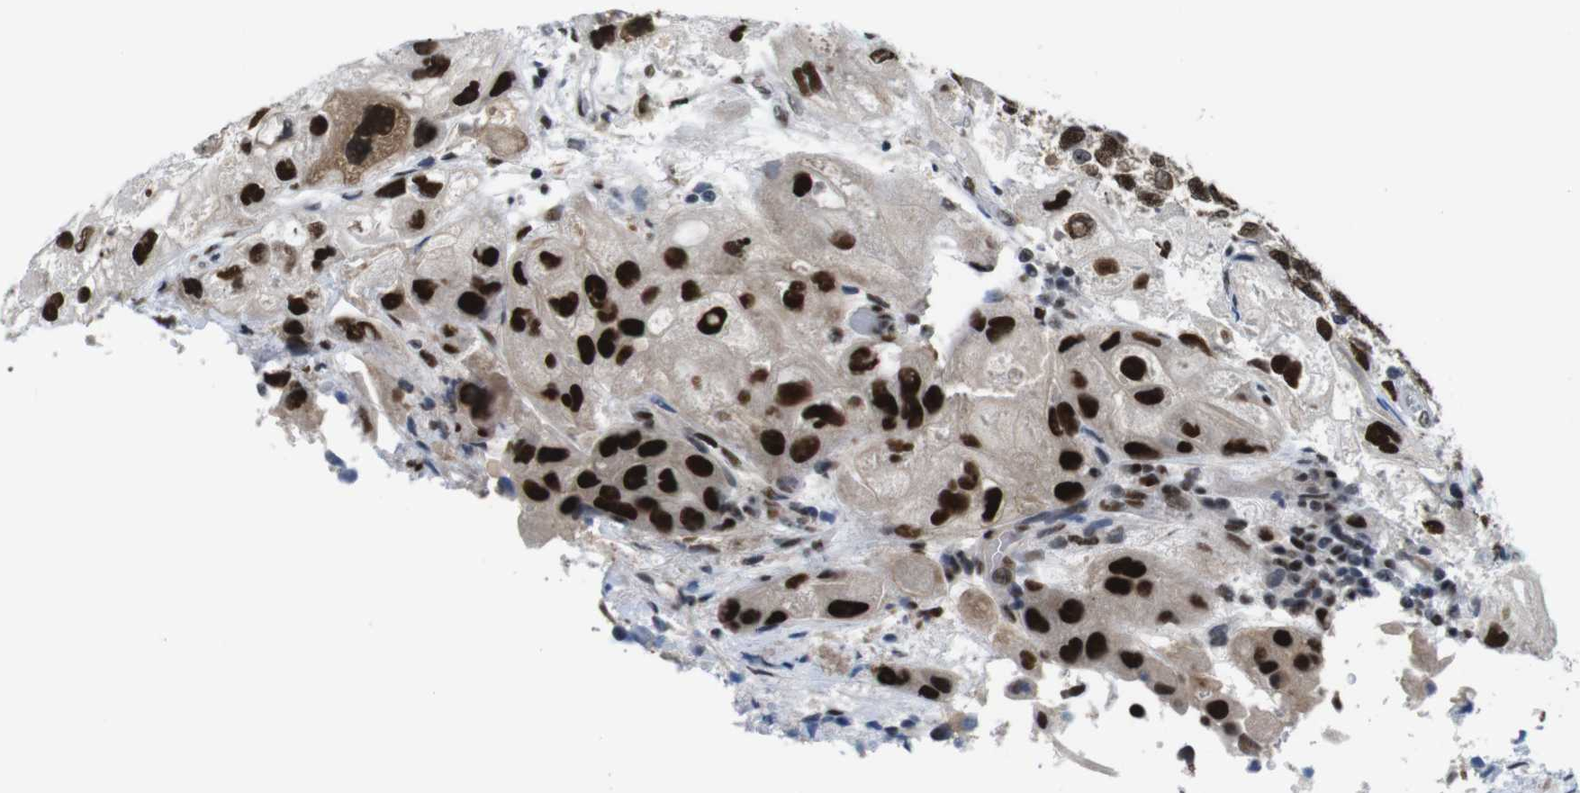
{"staining": {"intensity": "strong", "quantity": ">75%", "location": "nuclear"}, "tissue": "urothelial cancer", "cell_type": "Tumor cells", "image_type": "cancer", "snomed": [{"axis": "morphology", "description": "Urothelial carcinoma, High grade"}, {"axis": "topography", "description": "Urinary bladder"}], "caption": "Brown immunohistochemical staining in high-grade urothelial carcinoma demonstrates strong nuclear positivity in about >75% of tumor cells. (IHC, brightfield microscopy, high magnification).", "gene": "PSME3", "patient": {"sex": "female", "age": 64}}